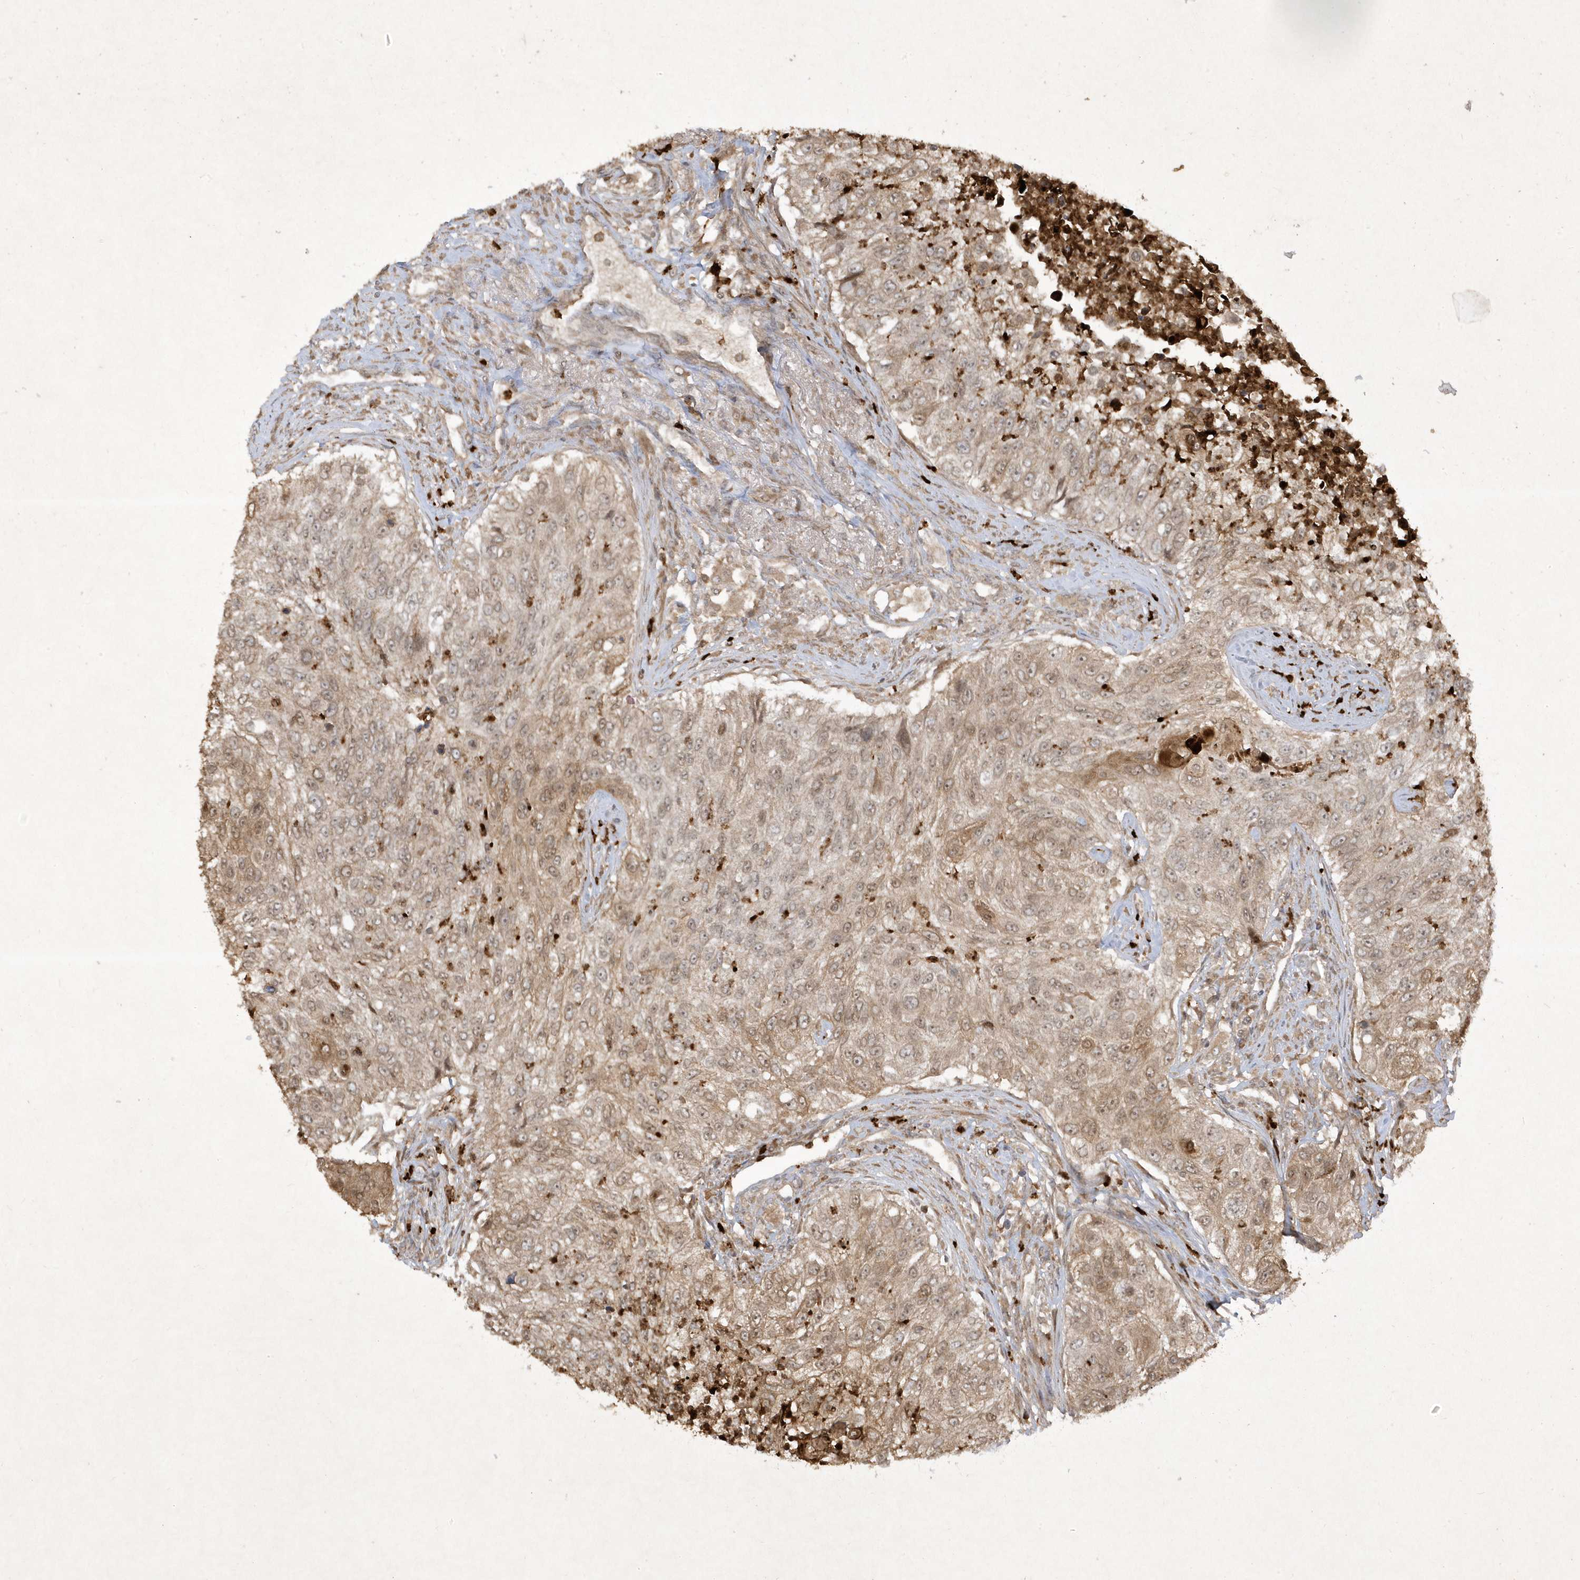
{"staining": {"intensity": "weak", "quantity": "25%-75%", "location": "cytoplasmic/membranous,nuclear"}, "tissue": "urothelial cancer", "cell_type": "Tumor cells", "image_type": "cancer", "snomed": [{"axis": "morphology", "description": "Urothelial carcinoma, High grade"}, {"axis": "topography", "description": "Urinary bladder"}], "caption": "About 25%-75% of tumor cells in human urothelial cancer exhibit weak cytoplasmic/membranous and nuclear protein staining as visualized by brown immunohistochemical staining.", "gene": "ZNF213", "patient": {"sex": "female", "age": 60}}